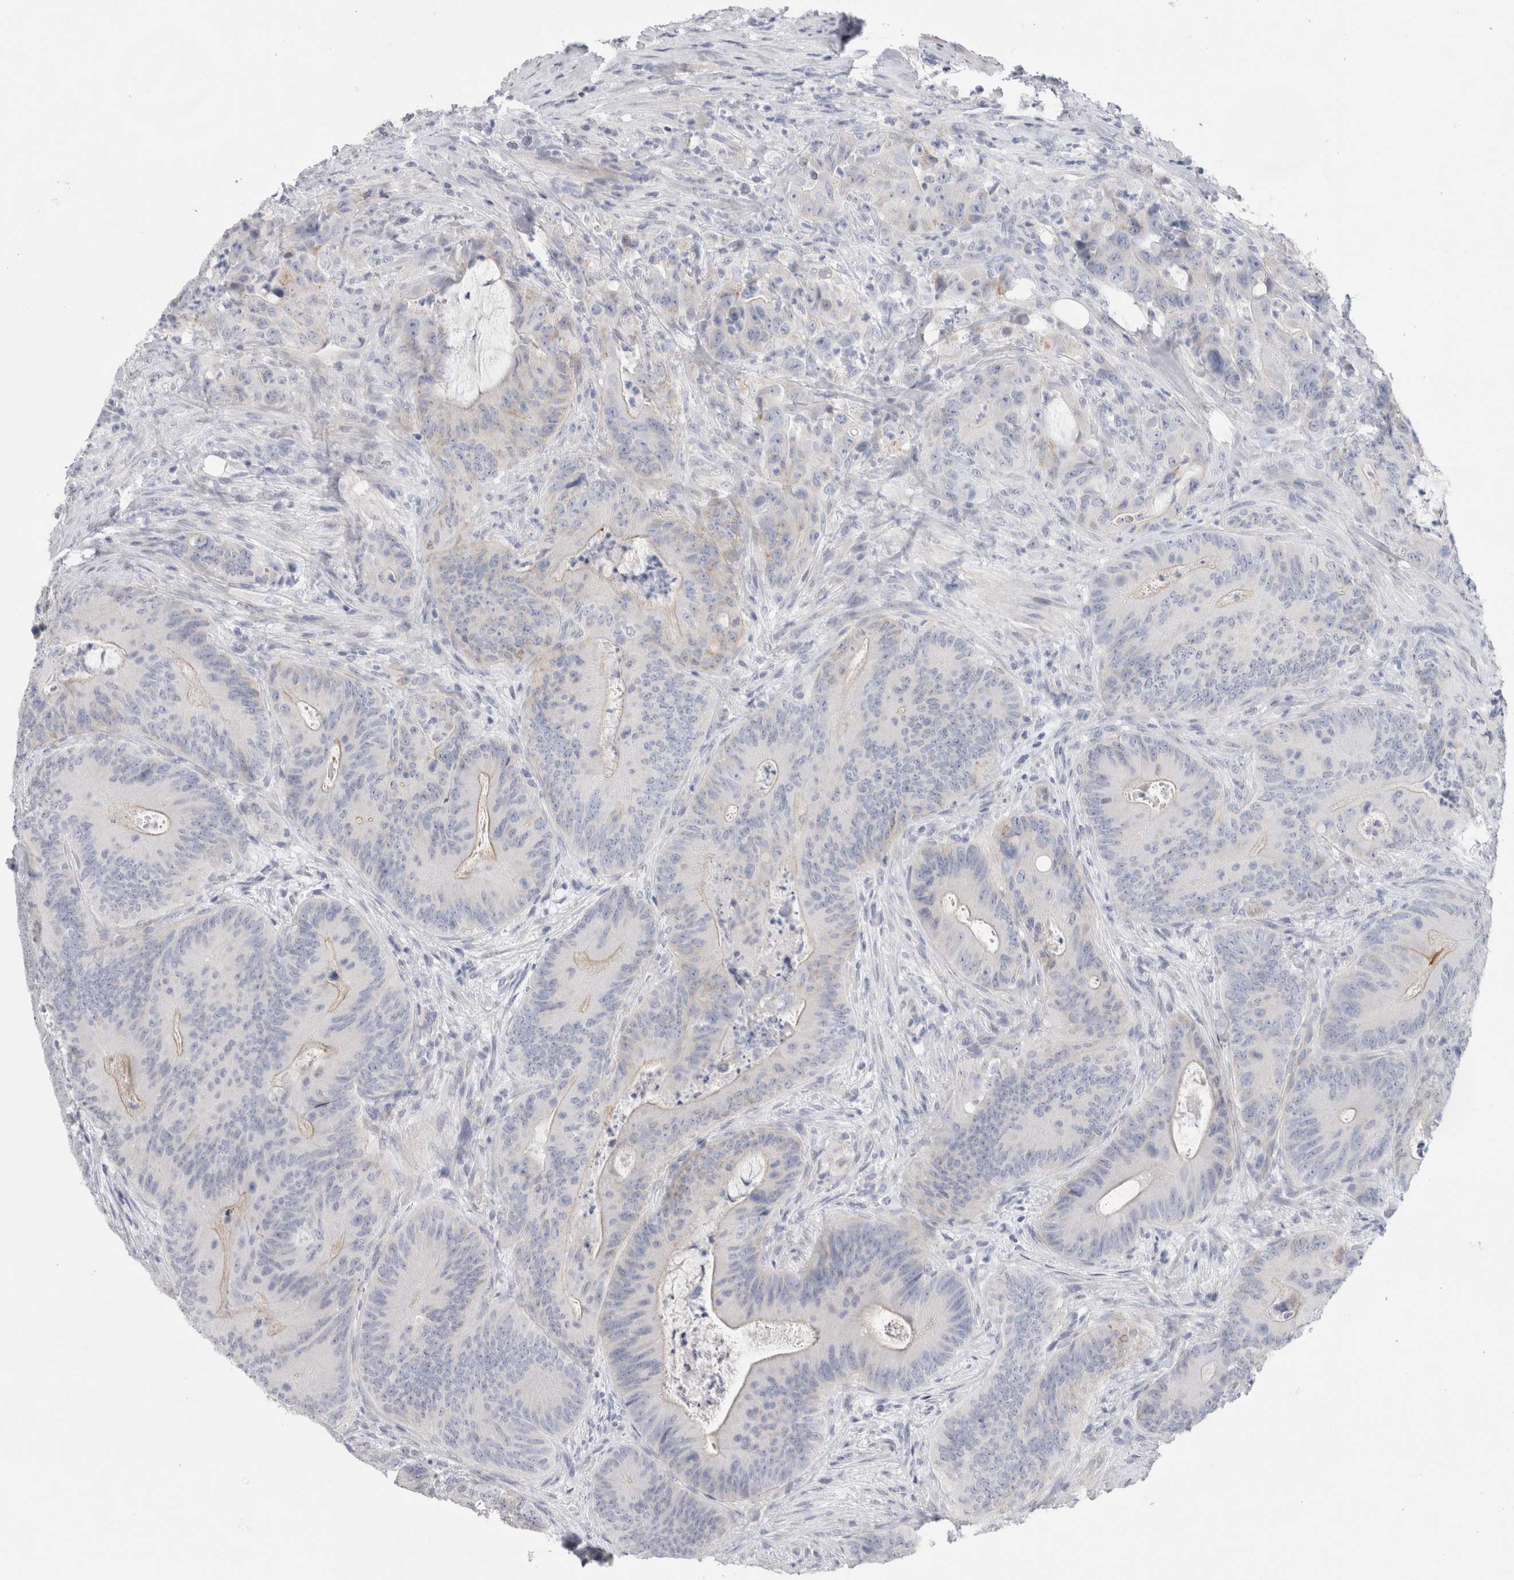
{"staining": {"intensity": "negative", "quantity": "none", "location": "none"}, "tissue": "colorectal cancer", "cell_type": "Tumor cells", "image_type": "cancer", "snomed": [{"axis": "morphology", "description": "Normal tissue, NOS"}, {"axis": "topography", "description": "Colon"}], "caption": "Tumor cells show no significant expression in colorectal cancer.", "gene": "GAA", "patient": {"sex": "female", "age": 82}}